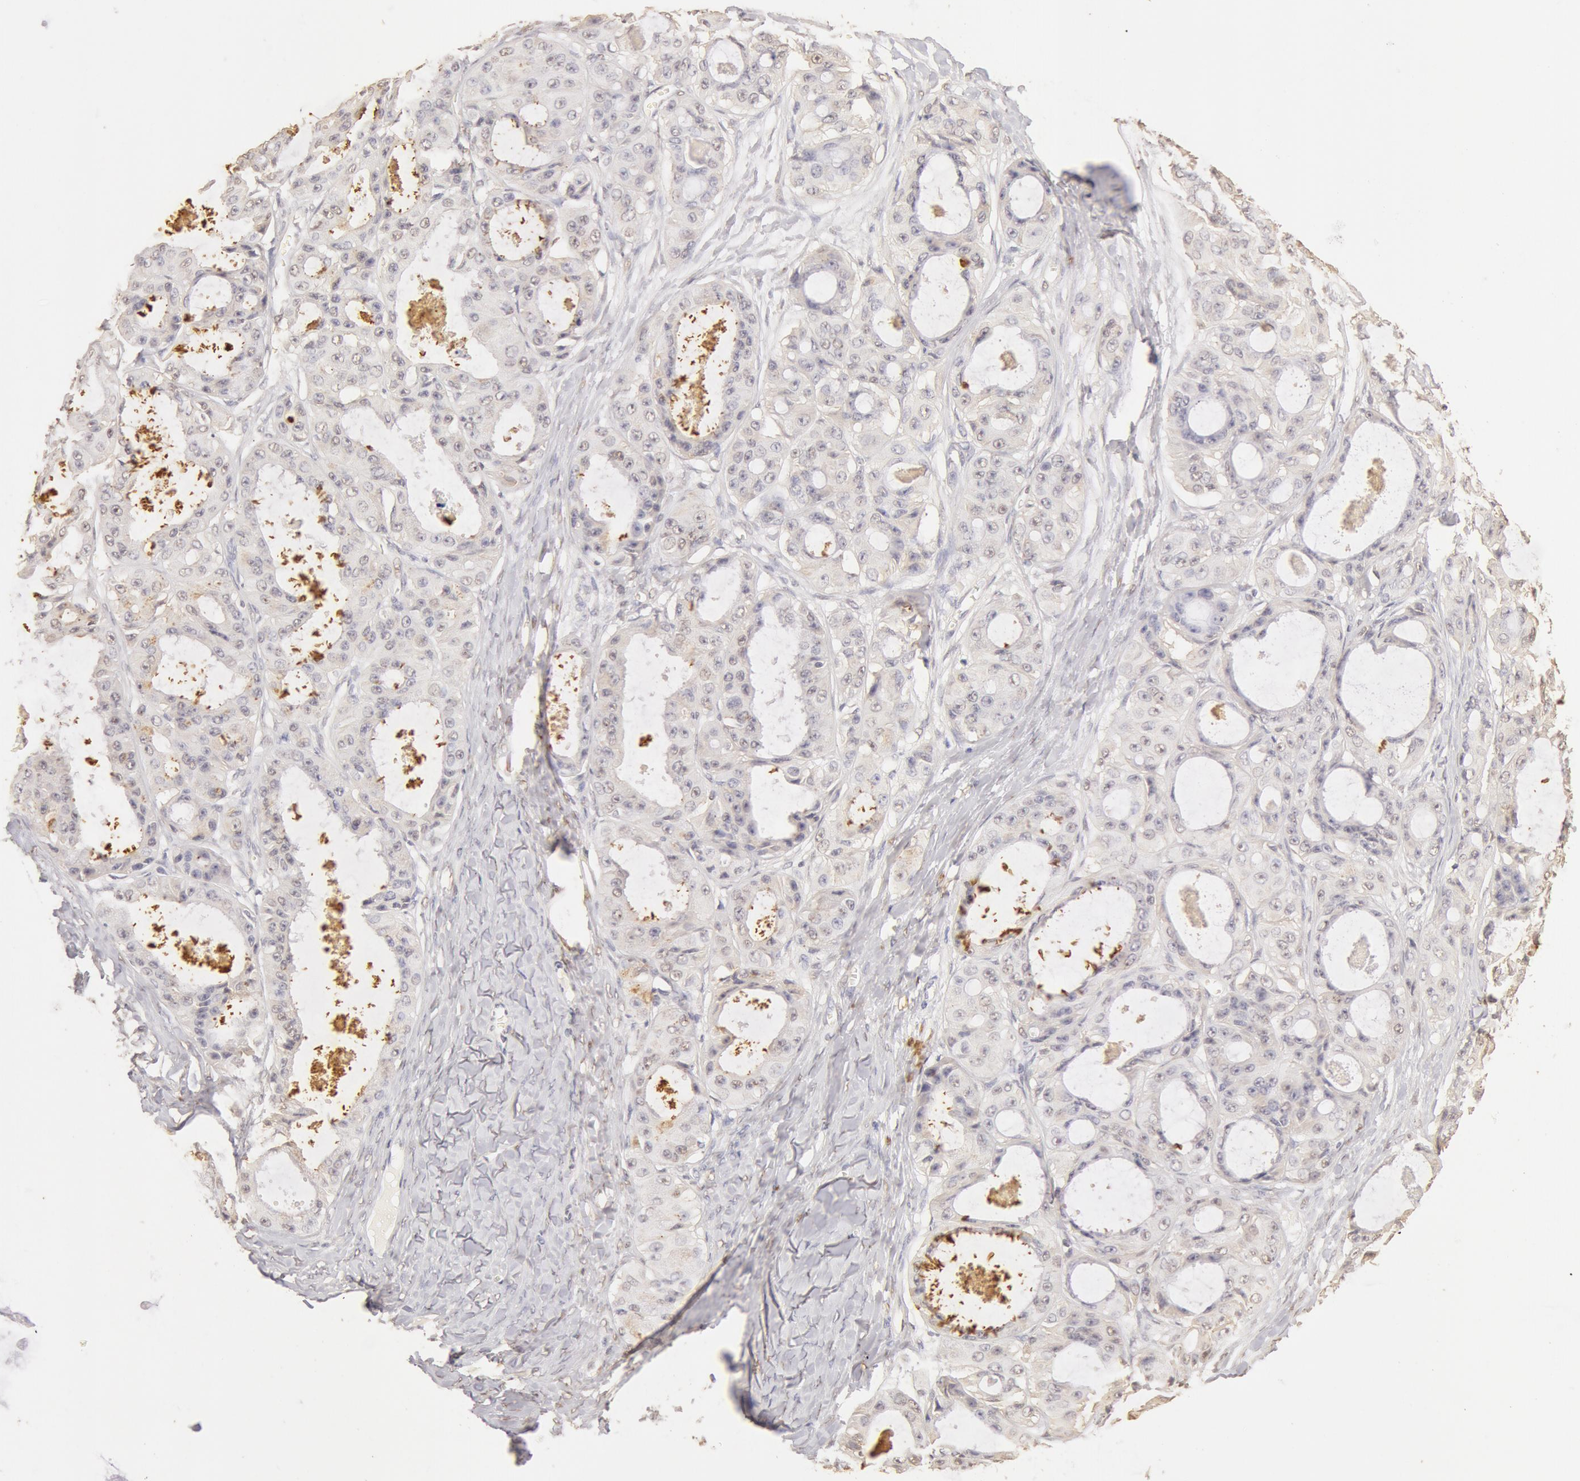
{"staining": {"intensity": "weak", "quantity": "<25%", "location": "cytoplasmic/membranous,nuclear"}, "tissue": "ovarian cancer", "cell_type": "Tumor cells", "image_type": "cancer", "snomed": [{"axis": "morphology", "description": "Carcinoma, endometroid"}, {"axis": "topography", "description": "Ovary"}], "caption": "This micrograph is of ovarian endometroid carcinoma stained with immunohistochemistry (IHC) to label a protein in brown with the nuclei are counter-stained blue. There is no staining in tumor cells.", "gene": "SNRNP70", "patient": {"sex": "female", "age": 61}}